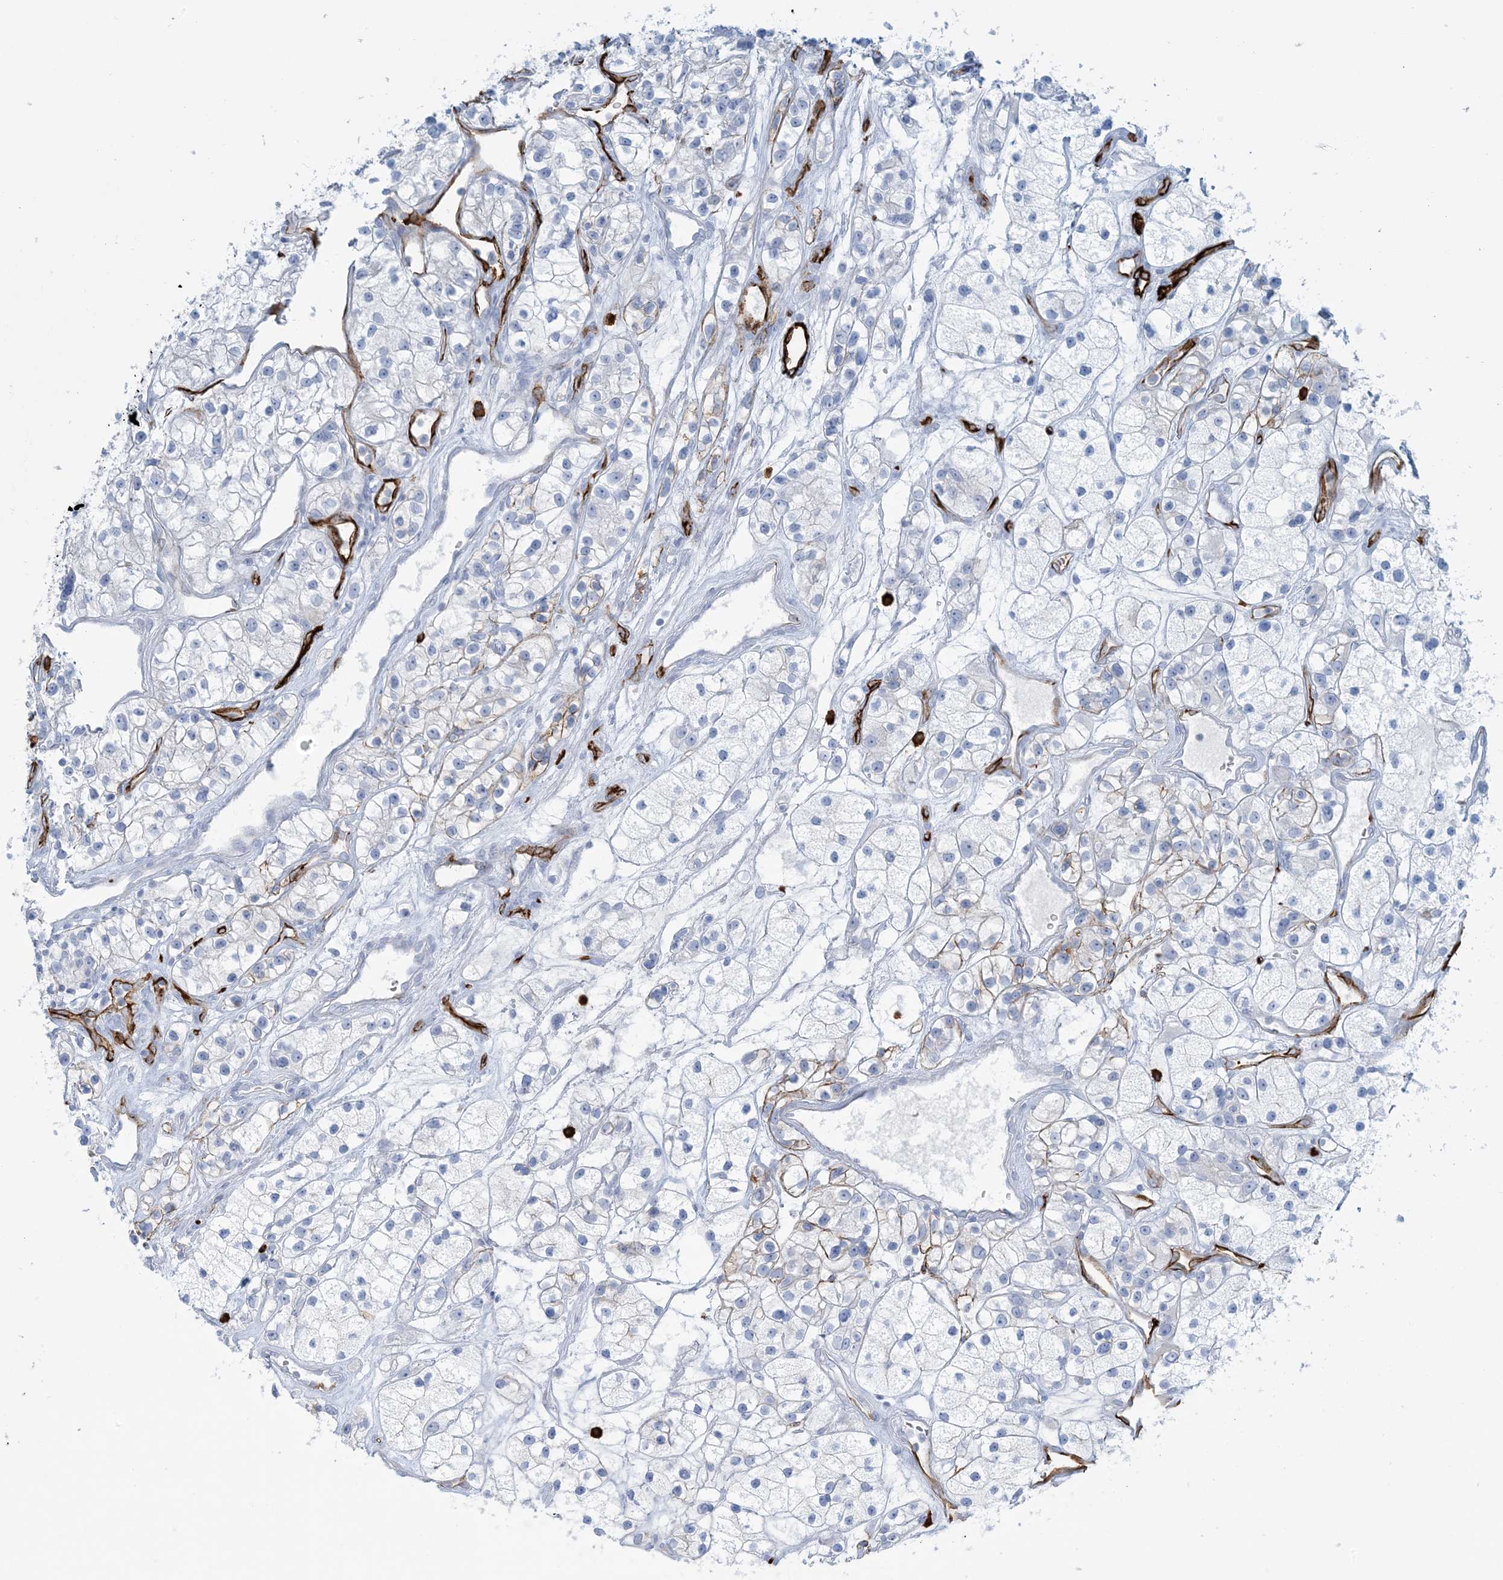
{"staining": {"intensity": "negative", "quantity": "none", "location": "none"}, "tissue": "renal cancer", "cell_type": "Tumor cells", "image_type": "cancer", "snomed": [{"axis": "morphology", "description": "Adenocarcinoma, NOS"}, {"axis": "topography", "description": "Kidney"}], "caption": "This is a micrograph of immunohistochemistry staining of renal cancer (adenocarcinoma), which shows no expression in tumor cells.", "gene": "EPS8L3", "patient": {"sex": "female", "age": 57}}